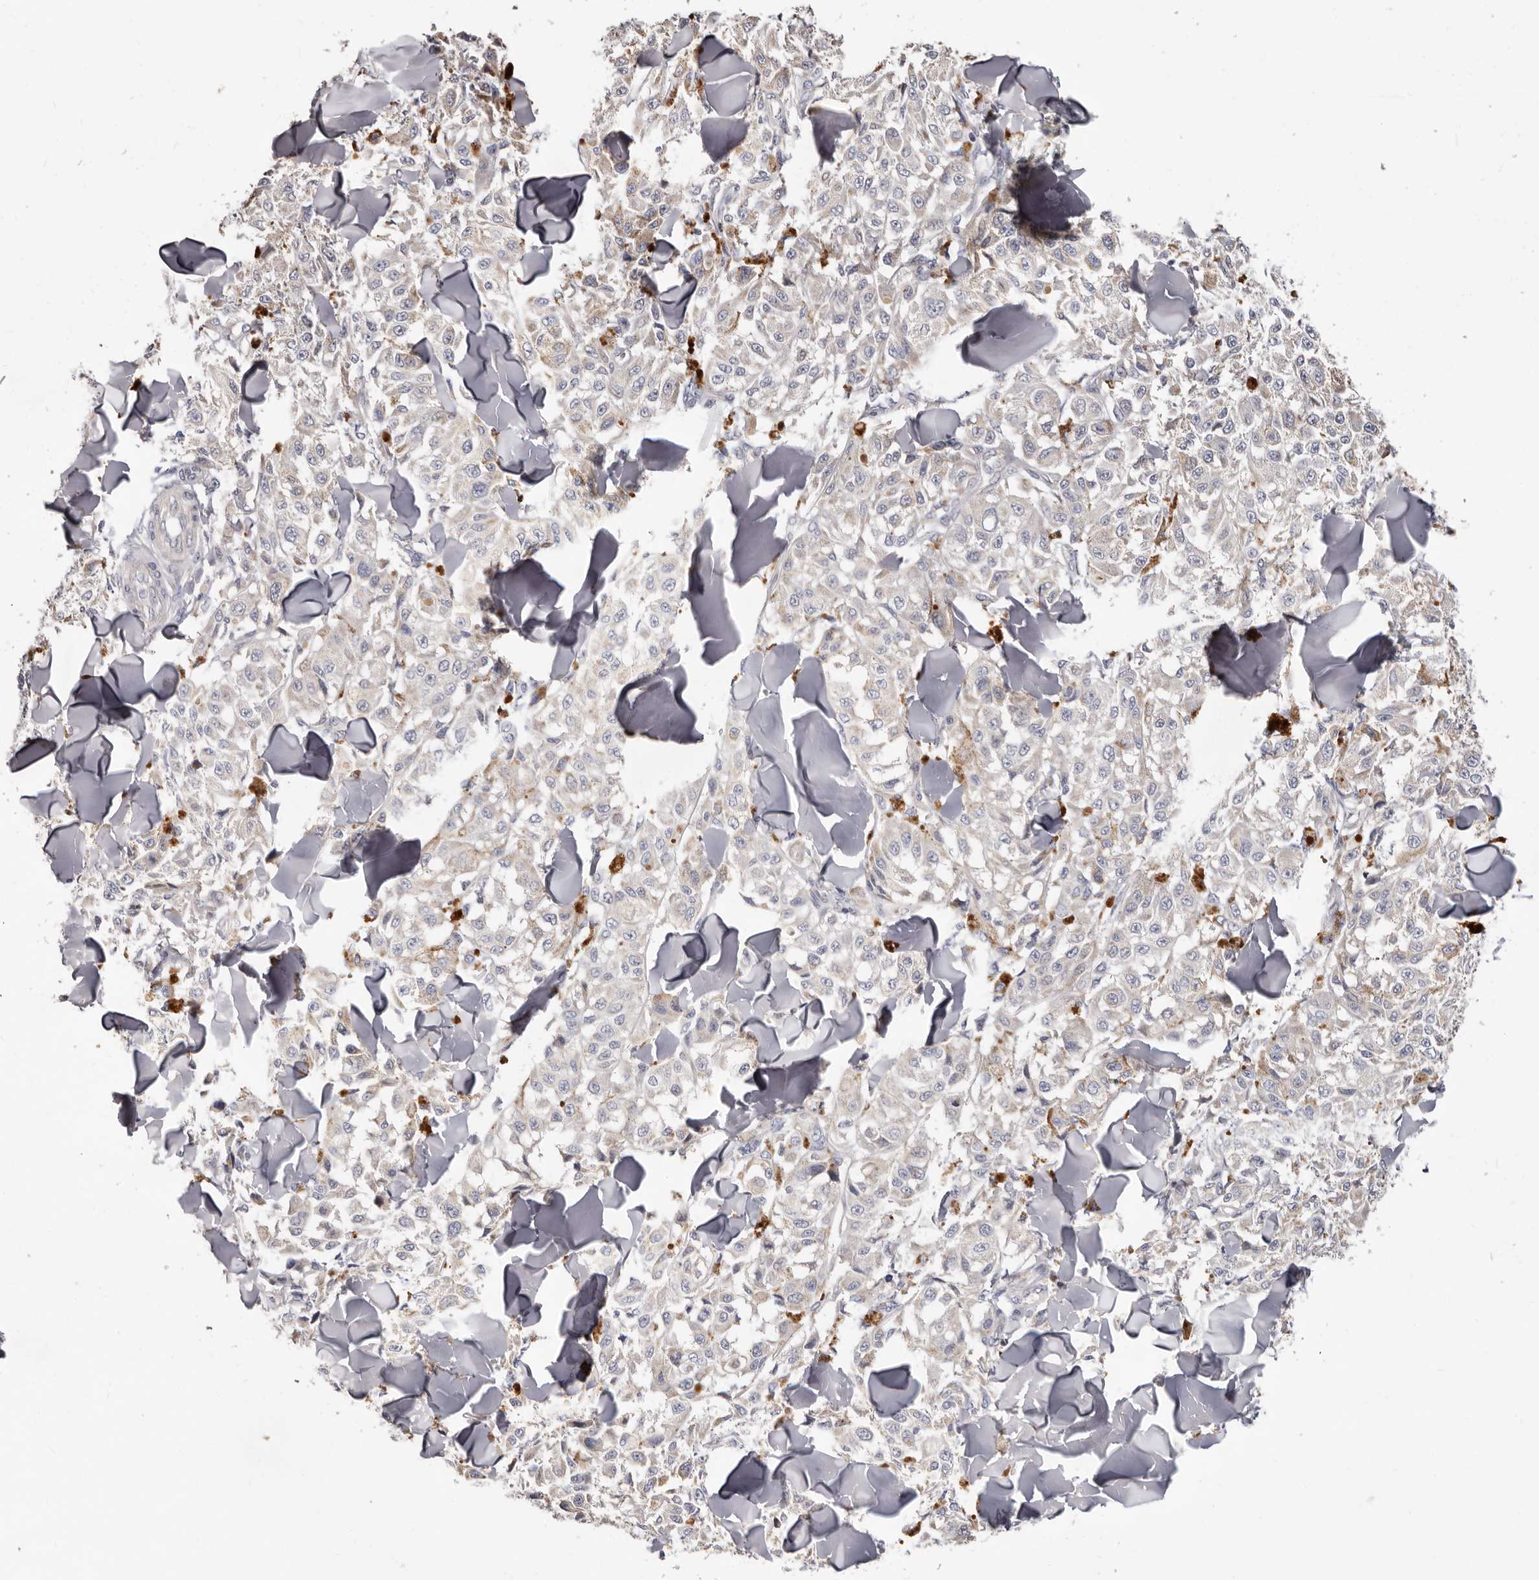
{"staining": {"intensity": "negative", "quantity": "none", "location": "none"}, "tissue": "melanoma", "cell_type": "Tumor cells", "image_type": "cancer", "snomed": [{"axis": "morphology", "description": "Malignant melanoma, NOS"}, {"axis": "topography", "description": "Skin"}], "caption": "This is a photomicrograph of immunohistochemistry (IHC) staining of malignant melanoma, which shows no positivity in tumor cells.", "gene": "SPTA1", "patient": {"sex": "female", "age": 64}}